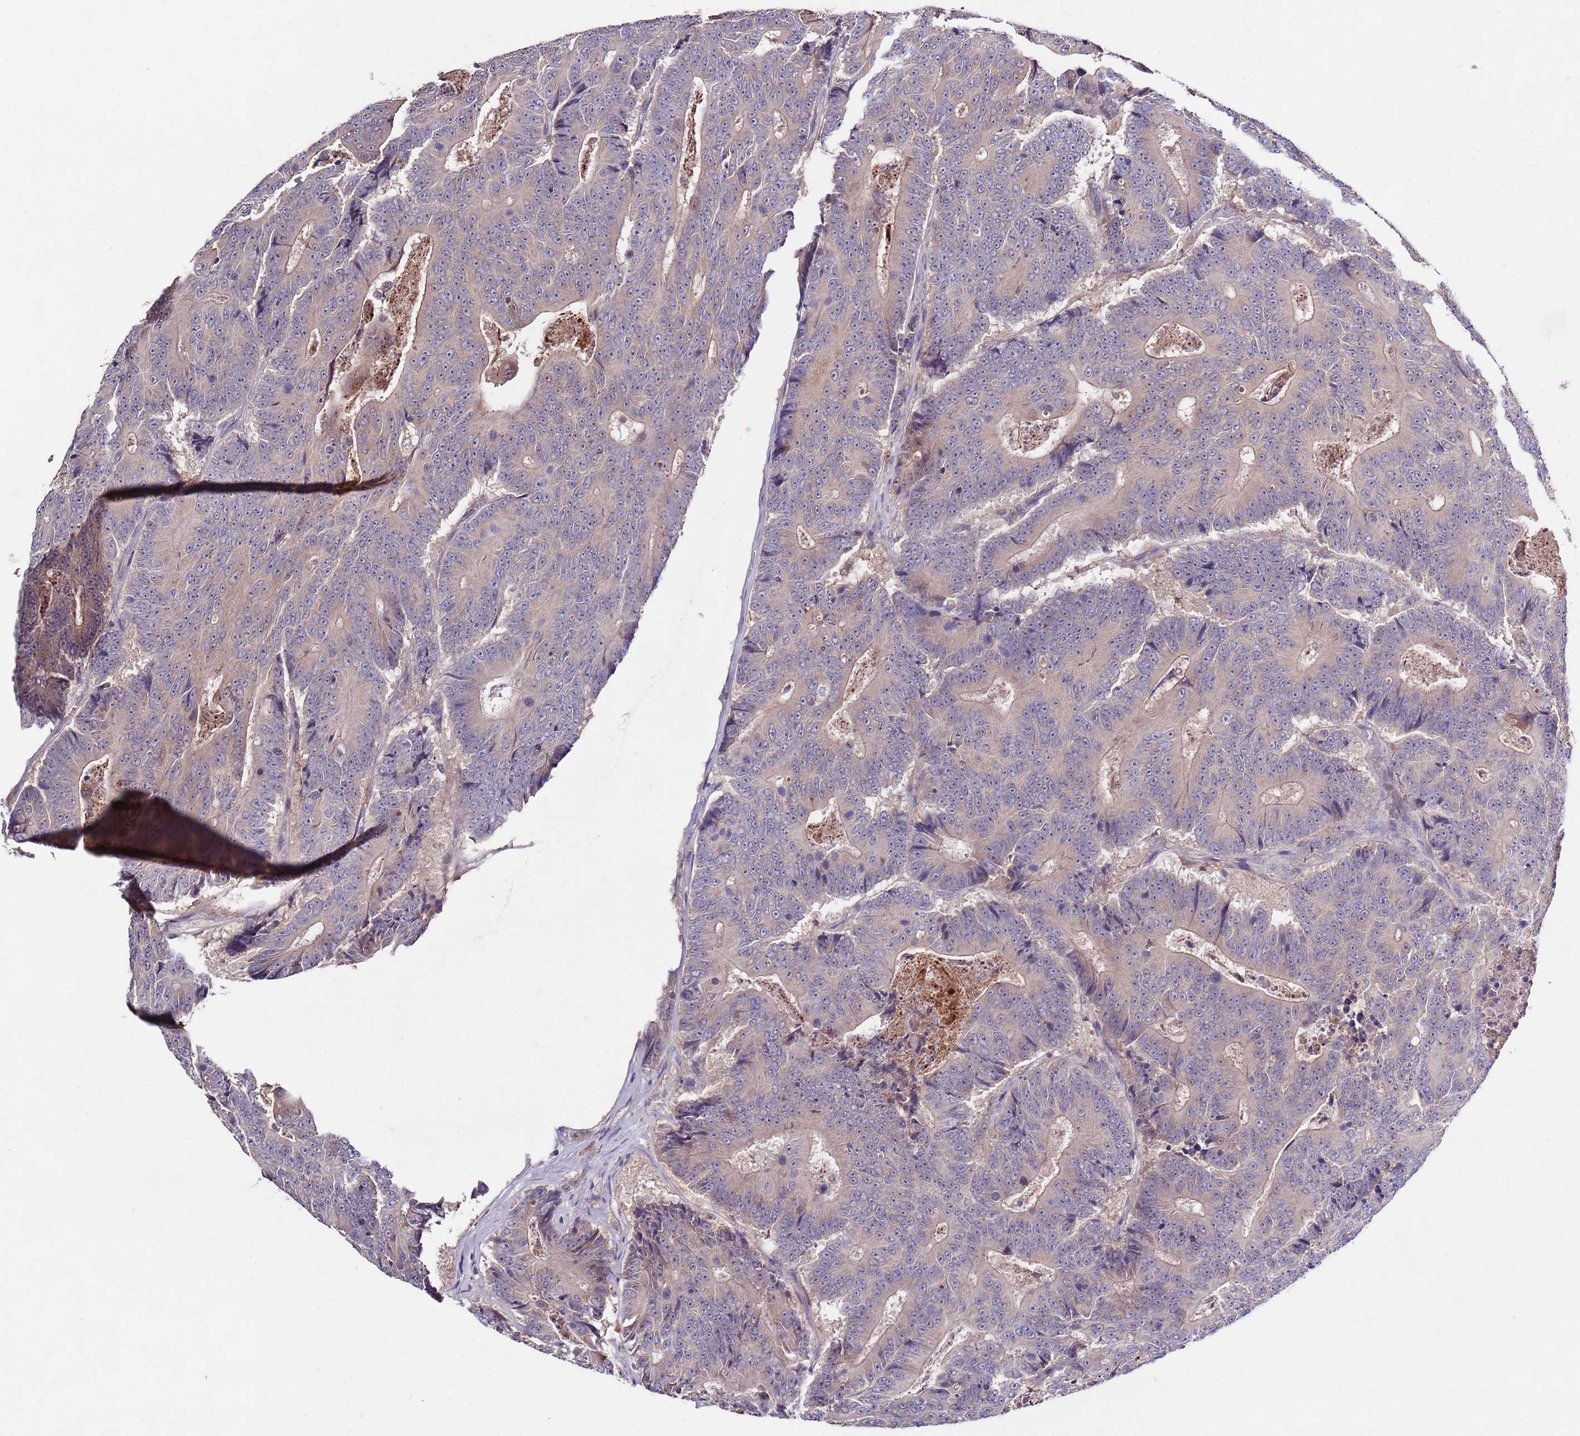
{"staining": {"intensity": "negative", "quantity": "none", "location": "none"}, "tissue": "colorectal cancer", "cell_type": "Tumor cells", "image_type": "cancer", "snomed": [{"axis": "morphology", "description": "Adenocarcinoma, NOS"}, {"axis": "topography", "description": "Colon"}], "caption": "This is a micrograph of IHC staining of colorectal cancer (adenocarcinoma), which shows no staining in tumor cells.", "gene": "NRDE2", "patient": {"sex": "male", "age": 83}}